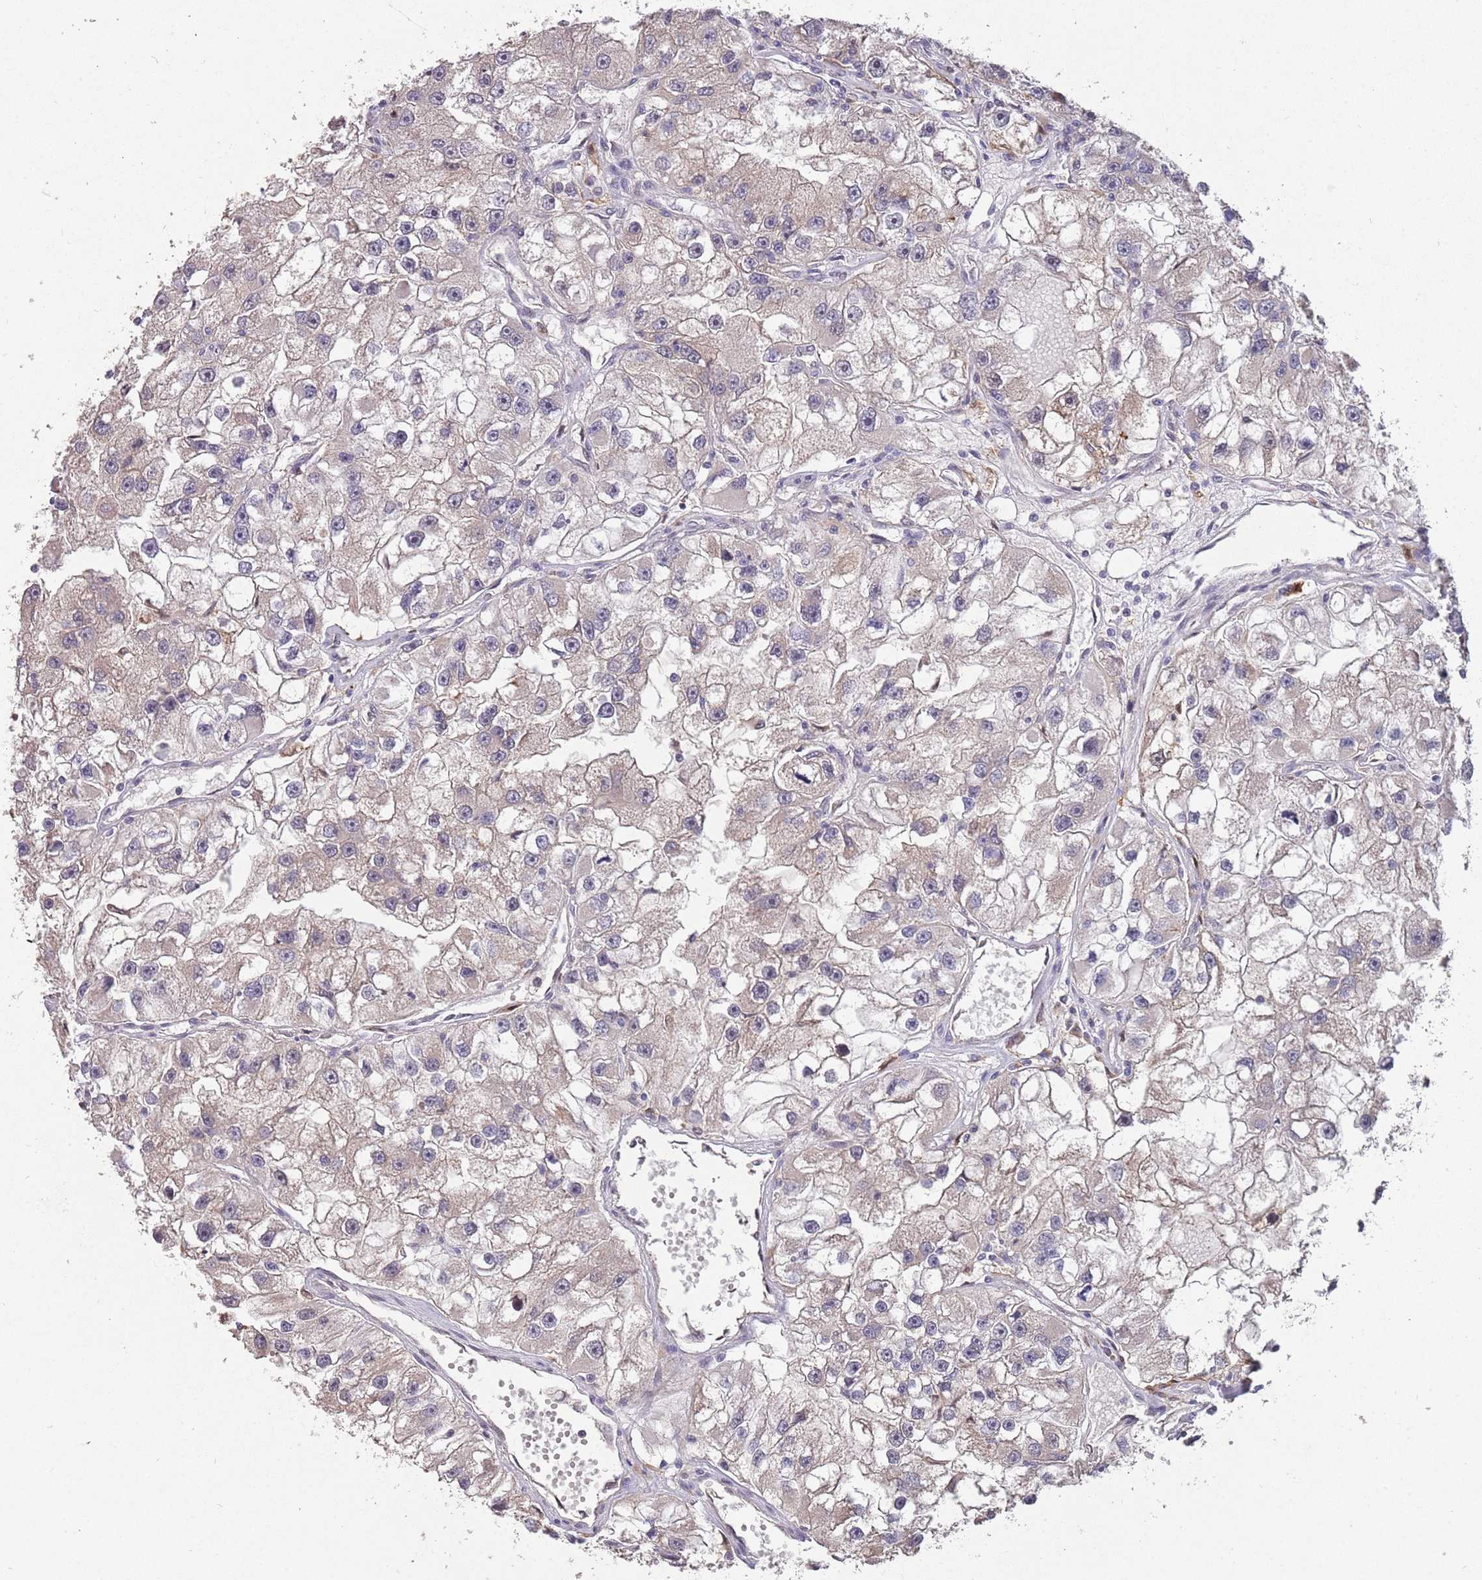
{"staining": {"intensity": "negative", "quantity": "none", "location": "none"}, "tissue": "renal cancer", "cell_type": "Tumor cells", "image_type": "cancer", "snomed": [{"axis": "morphology", "description": "Adenocarcinoma, NOS"}, {"axis": "topography", "description": "Kidney"}], "caption": "The micrograph demonstrates no staining of tumor cells in renal cancer.", "gene": "ZNF639", "patient": {"sex": "male", "age": 63}}